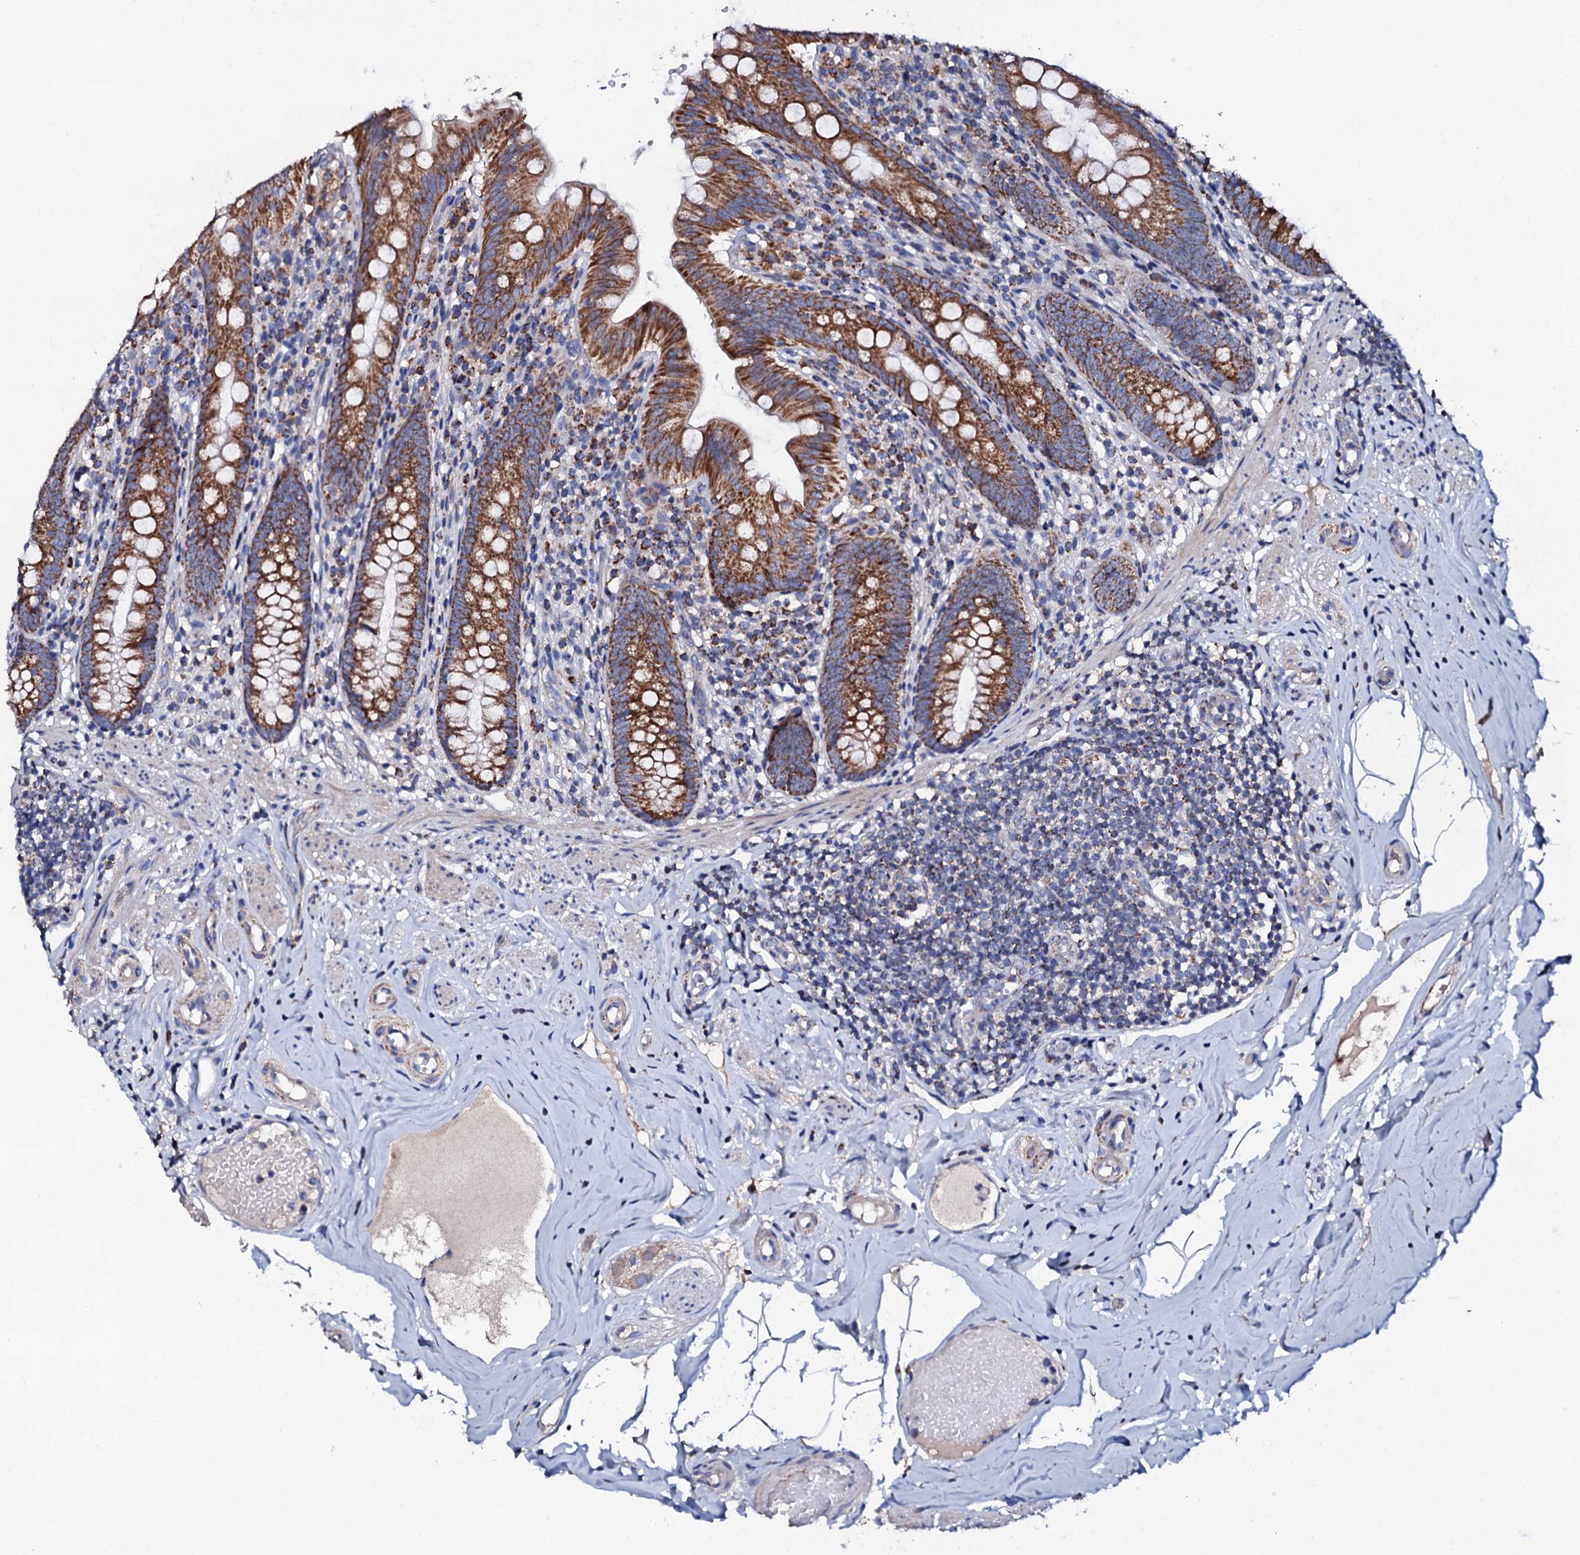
{"staining": {"intensity": "moderate", "quantity": ">75%", "location": "cytoplasmic/membranous"}, "tissue": "appendix", "cell_type": "Glandular cells", "image_type": "normal", "snomed": [{"axis": "morphology", "description": "Normal tissue, NOS"}, {"axis": "topography", "description": "Appendix"}], "caption": "Immunohistochemistry (IHC) of normal human appendix reveals medium levels of moderate cytoplasmic/membranous expression in about >75% of glandular cells.", "gene": "TCAF2C", "patient": {"sex": "male", "age": 55}}